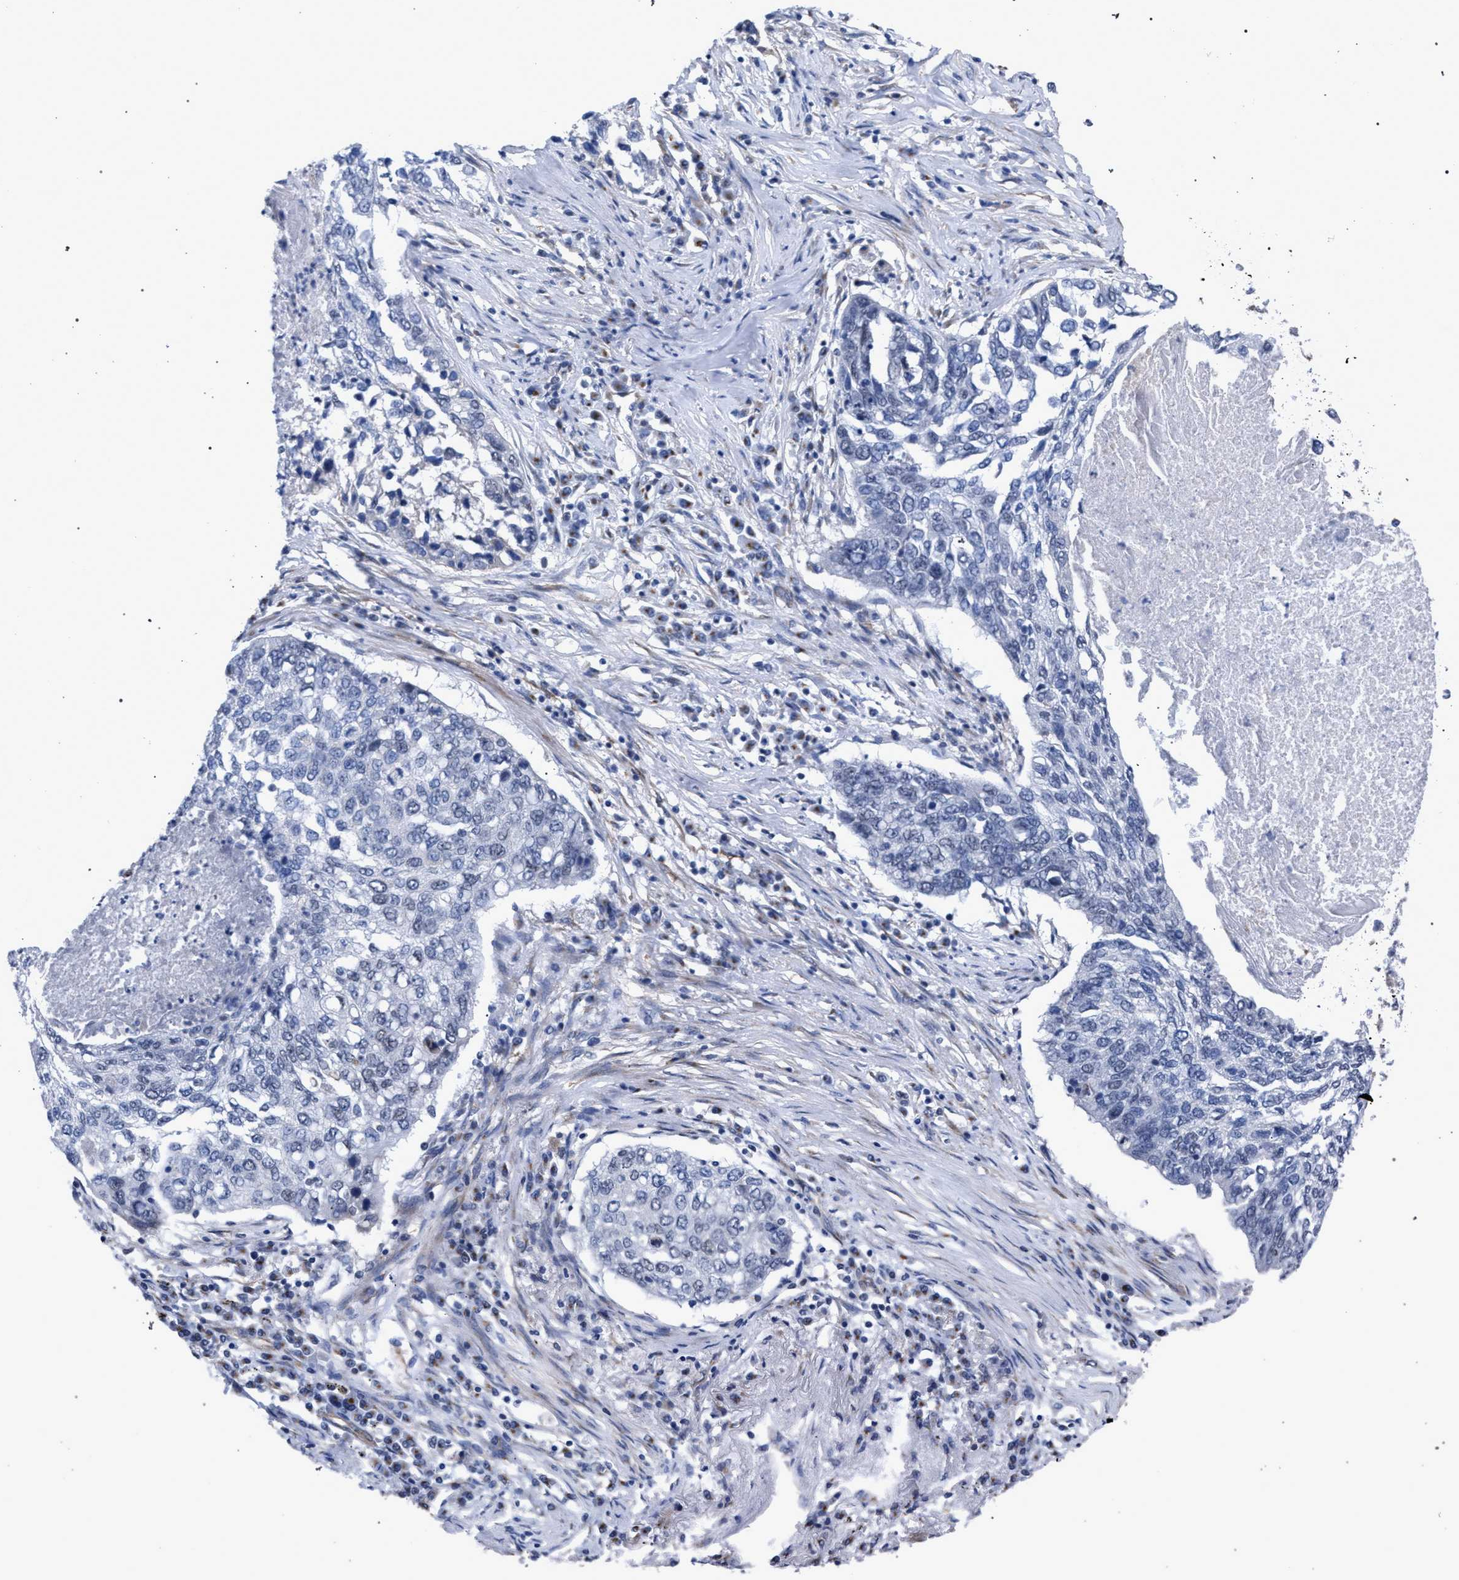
{"staining": {"intensity": "negative", "quantity": "none", "location": "none"}, "tissue": "lung cancer", "cell_type": "Tumor cells", "image_type": "cancer", "snomed": [{"axis": "morphology", "description": "Squamous cell carcinoma, NOS"}, {"axis": "topography", "description": "Lung"}], "caption": "The micrograph shows no staining of tumor cells in lung cancer (squamous cell carcinoma). (Stains: DAB IHC with hematoxylin counter stain, Microscopy: brightfield microscopy at high magnification).", "gene": "GOLGA2", "patient": {"sex": "female", "age": 63}}